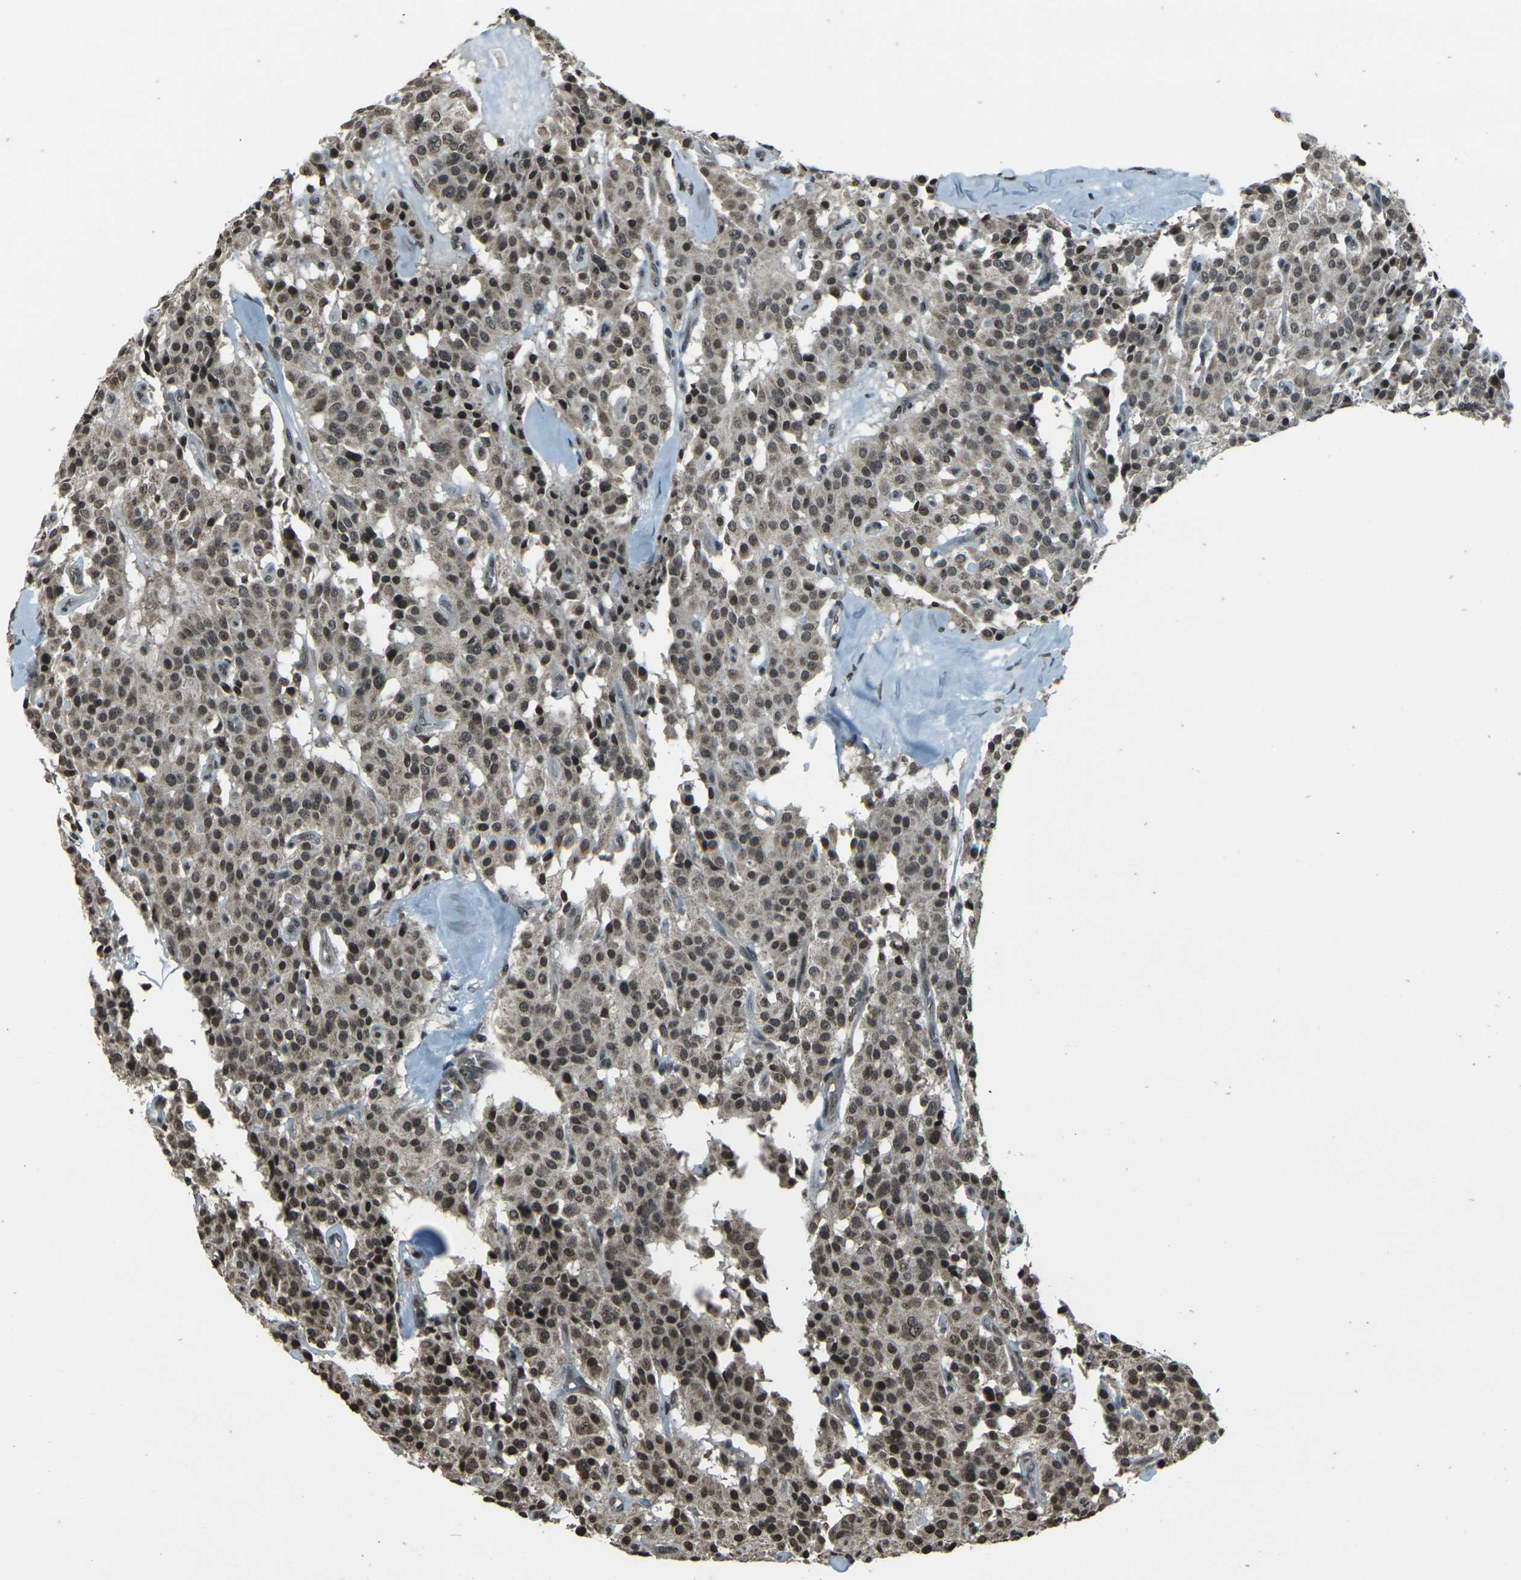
{"staining": {"intensity": "moderate", "quantity": ">75%", "location": "cytoplasmic/membranous,nuclear"}, "tissue": "carcinoid", "cell_type": "Tumor cells", "image_type": "cancer", "snomed": [{"axis": "morphology", "description": "Carcinoid, malignant, NOS"}, {"axis": "topography", "description": "Lung"}], "caption": "Human carcinoid stained with a brown dye reveals moderate cytoplasmic/membranous and nuclear positive staining in about >75% of tumor cells.", "gene": "PRPF8", "patient": {"sex": "male", "age": 30}}